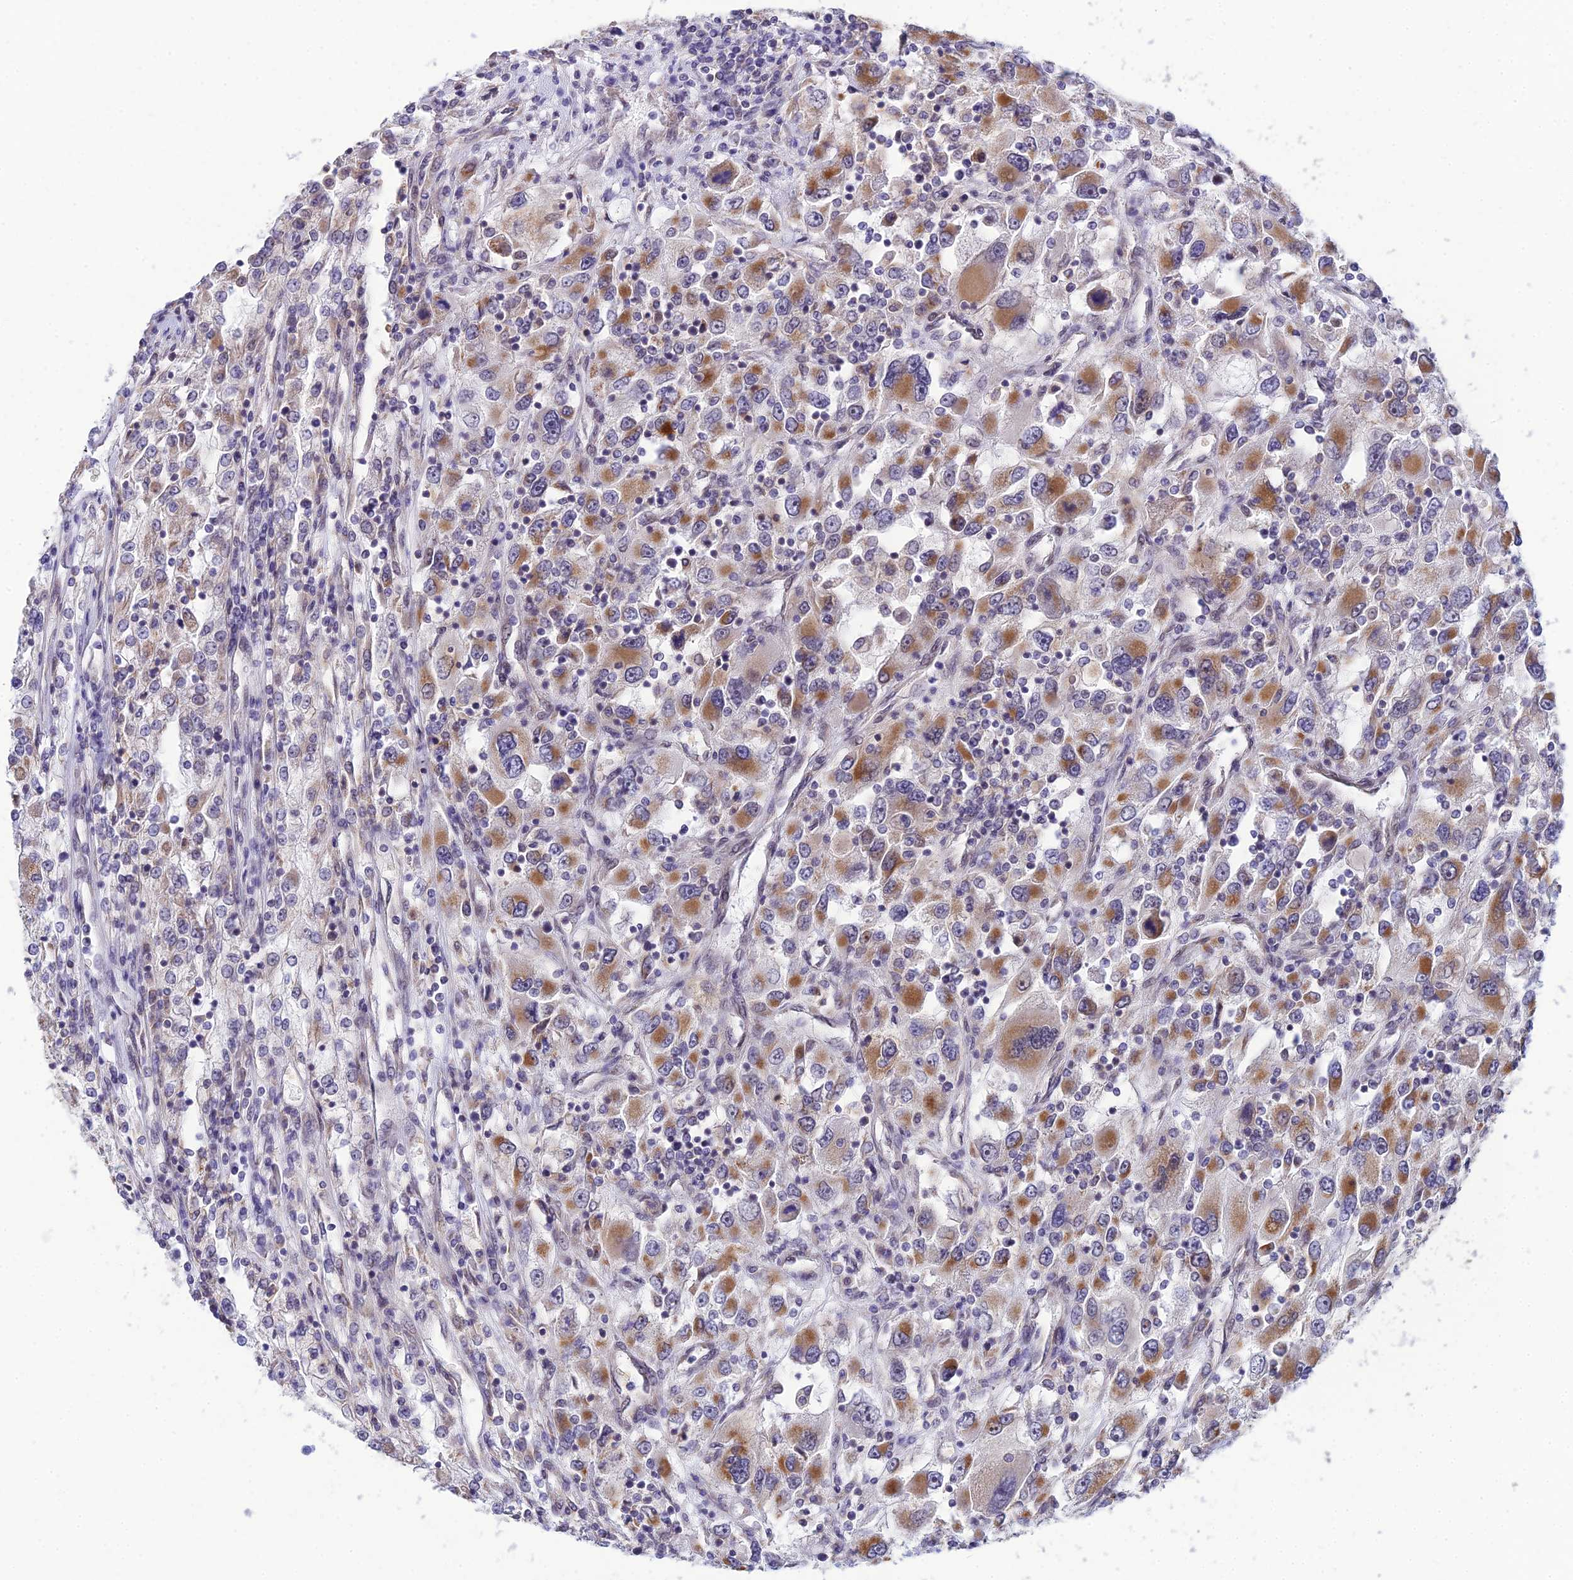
{"staining": {"intensity": "moderate", "quantity": "25%-75%", "location": "cytoplasmic/membranous"}, "tissue": "renal cancer", "cell_type": "Tumor cells", "image_type": "cancer", "snomed": [{"axis": "morphology", "description": "Adenocarcinoma, NOS"}, {"axis": "topography", "description": "Kidney"}], "caption": "Brown immunohistochemical staining in human renal cancer (adenocarcinoma) shows moderate cytoplasmic/membranous staining in about 25%-75% of tumor cells.", "gene": "C2orf49", "patient": {"sex": "female", "age": 52}}